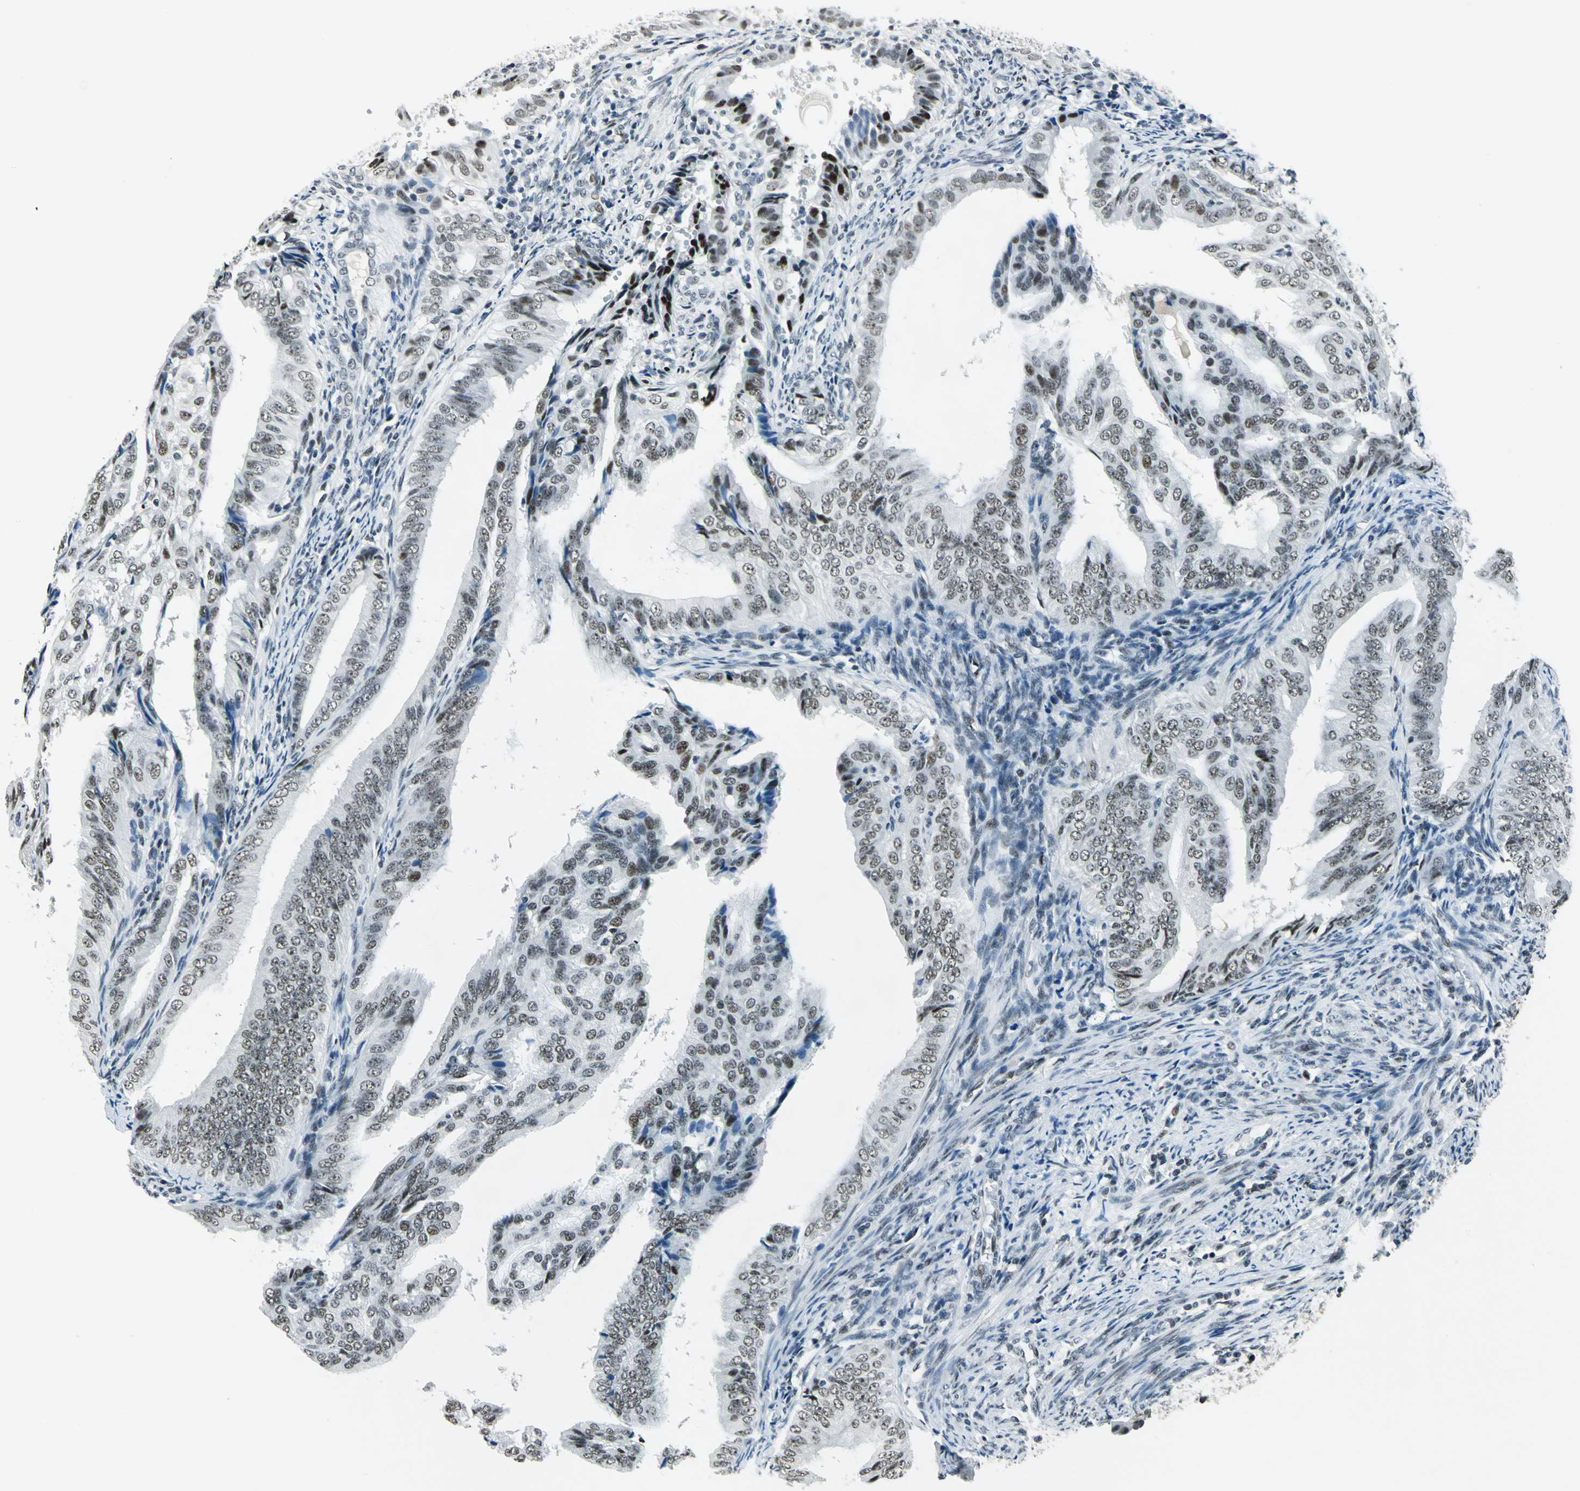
{"staining": {"intensity": "moderate", "quantity": ">75%", "location": "nuclear"}, "tissue": "endometrial cancer", "cell_type": "Tumor cells", "image_type": "cancer", "snomed": [{"axis": "morphology", "description": "Adenocarcinoma, NOS"}, {"axis": "topography", "description": "Endometrium"}], "caption": "Immunohistochemical staining of human endometrial cancer reveals medium levels of moderate nuclear protein expression in approximately >75% of tumor cells. (DAB (3,3'-diaminobenzidine) IHC with brightfield microscopy, high magnification).", "gene": "KAT6B", "patient": {"sex": "female", "age": 58}}